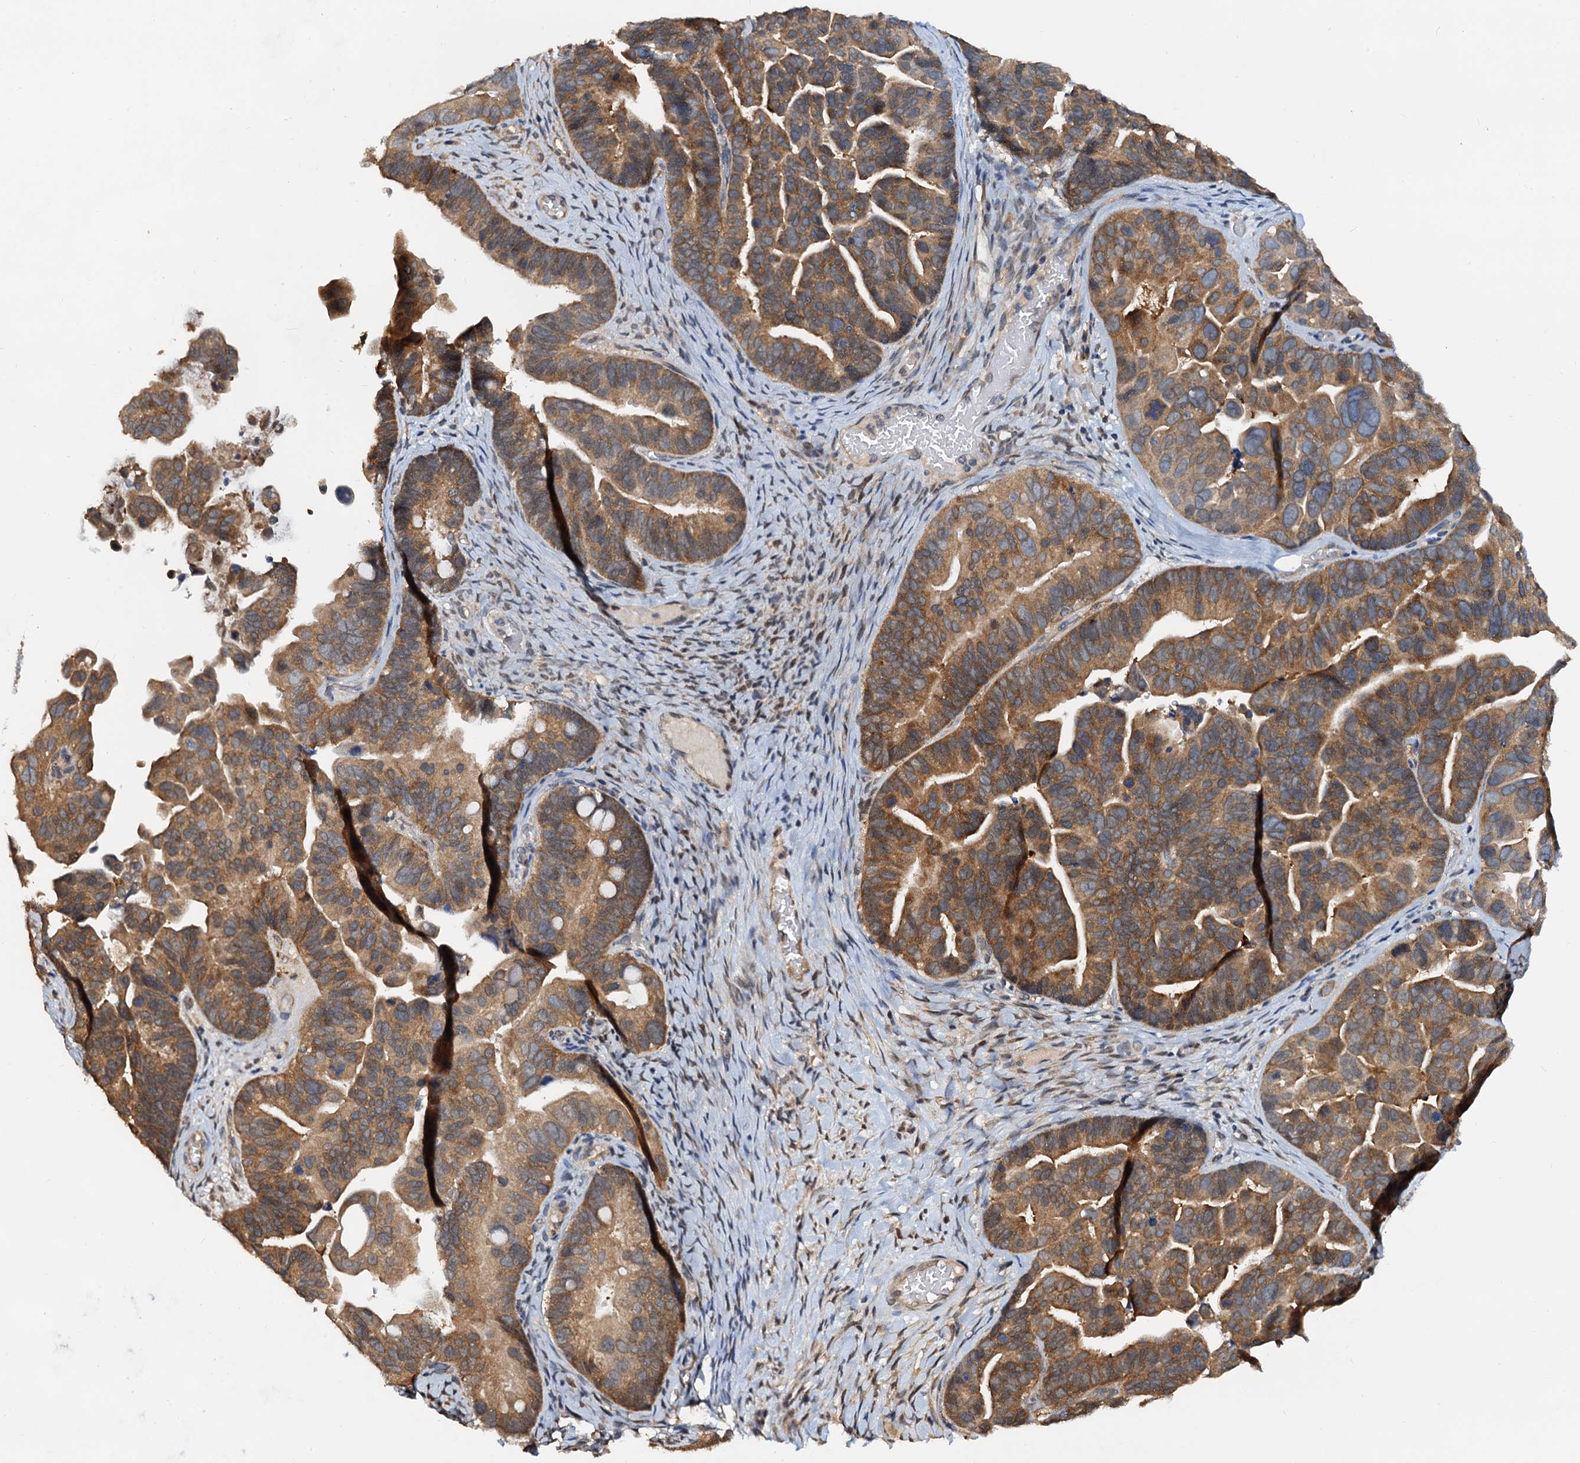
{"staining": {"intensity": "moderate", "quantity": ">75%", "location": "cytoplasmic/membranous"}, "tissue": "ovarian cancer", "cell_type": "Tumor cells", "image_type": "cancer", "snomed": [{"axis": "morphology", "description": "Cystadenocarcinoma, serous, NOS"}, {"axis": "topography", "description": "Ovary"}], "caption": "Protein expression analysis of ovarian cancer exhibits moderate cytoplasmic/membranous positivity in about >75% of tumor cells.", "gene": "PTGES3", "patient": {"sex": "female", "age": 56}}